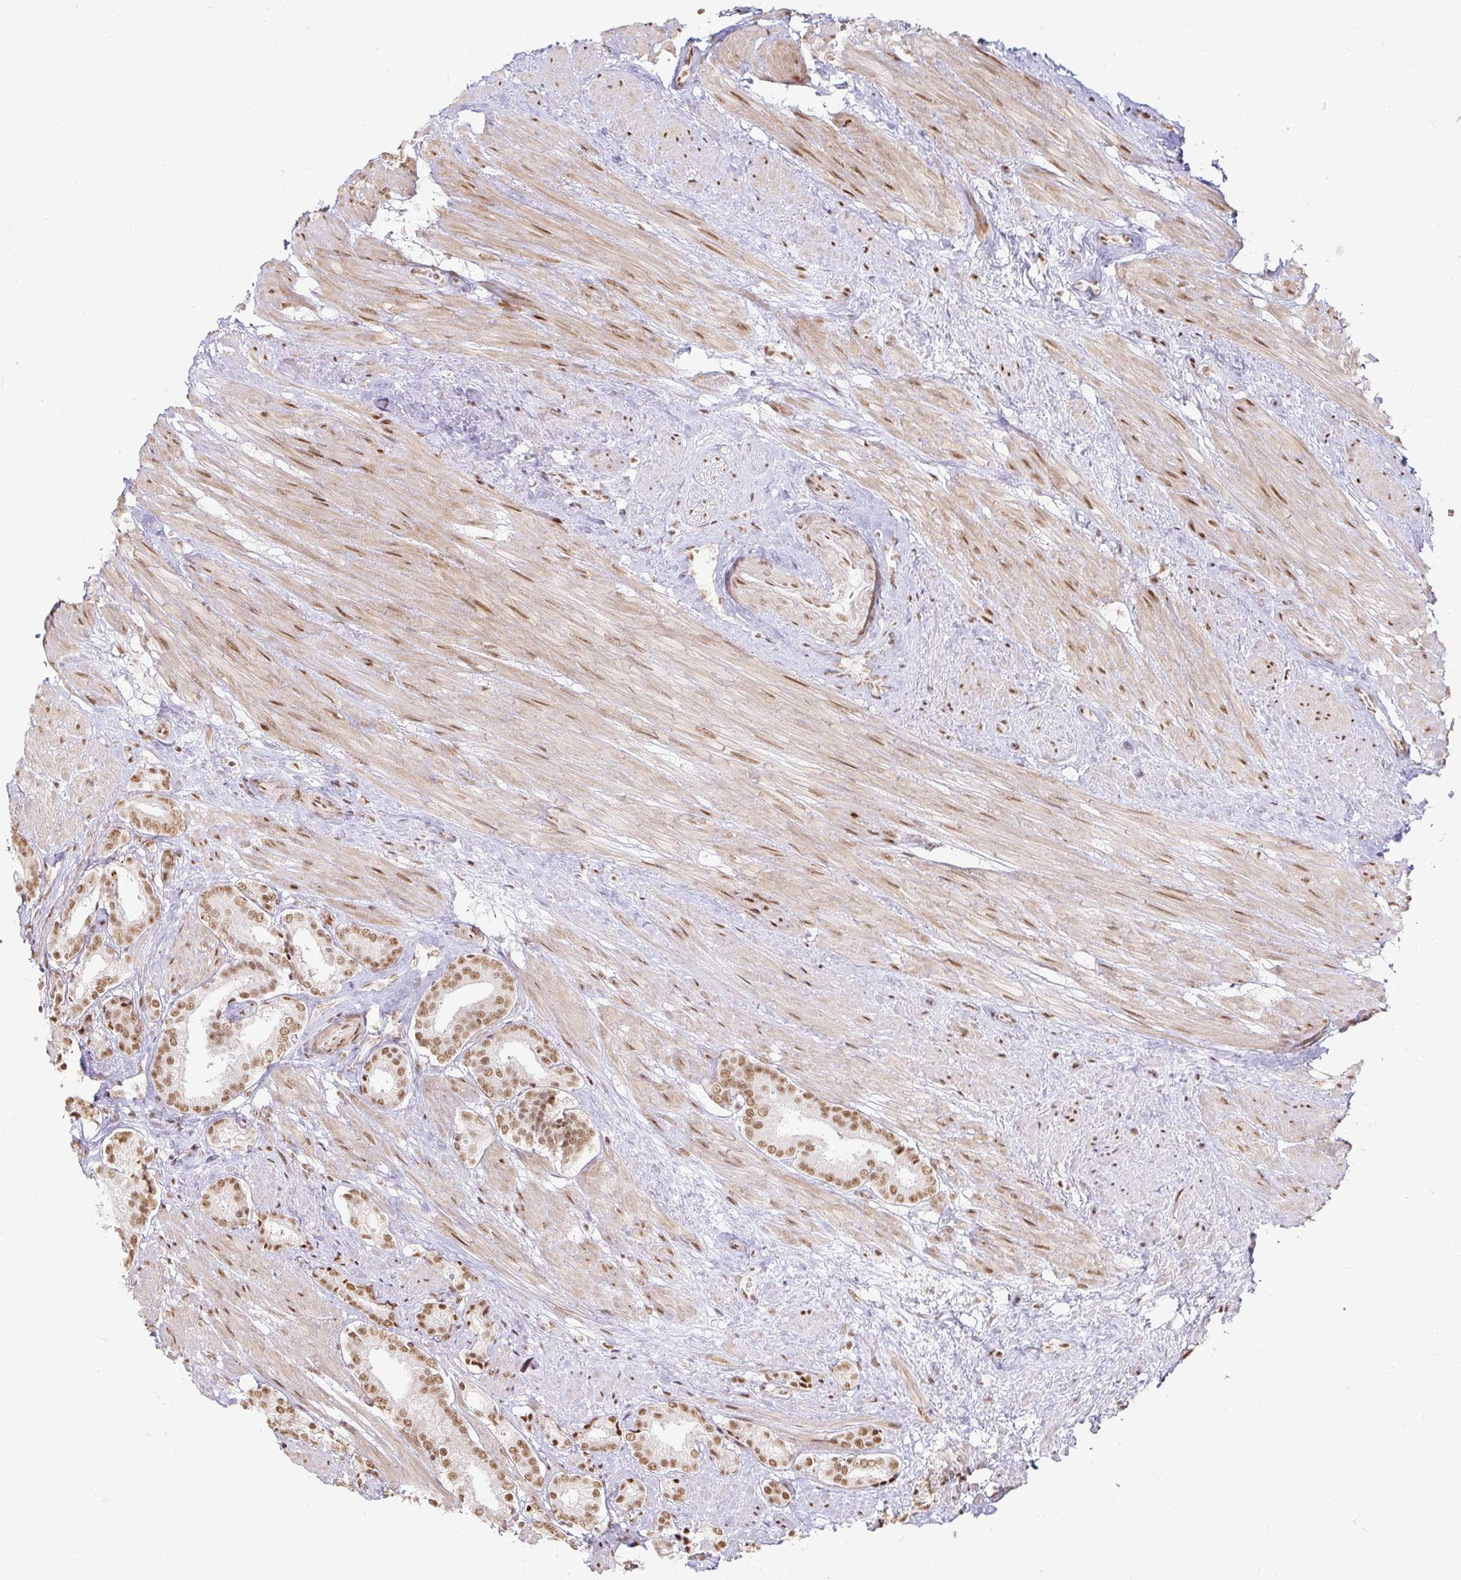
{"staining": {"intensity": "moderate", "quantity": ">75%", "location": "nuclear"}, "tissue": "prostate cancer", "cell_type": "Tumor cells", "image_type": "cancer", "snomed": [{"axis": "morphology", "description": "Adenocarcinoma, High grade"}, {"axis": "topography", "description": "Prostate"}], "caption": "A medium amount of moderate nuclear staining is identified in approximately >75% of tumor cells in prostate cancer (high-grade adenocarcinoma) tissue. Immunohistochemistry stains the protein of interest in brown and the nuclei are stained blue.", "gene": "HNRNPU", "patient": {"sex": "male", "age": 56}}